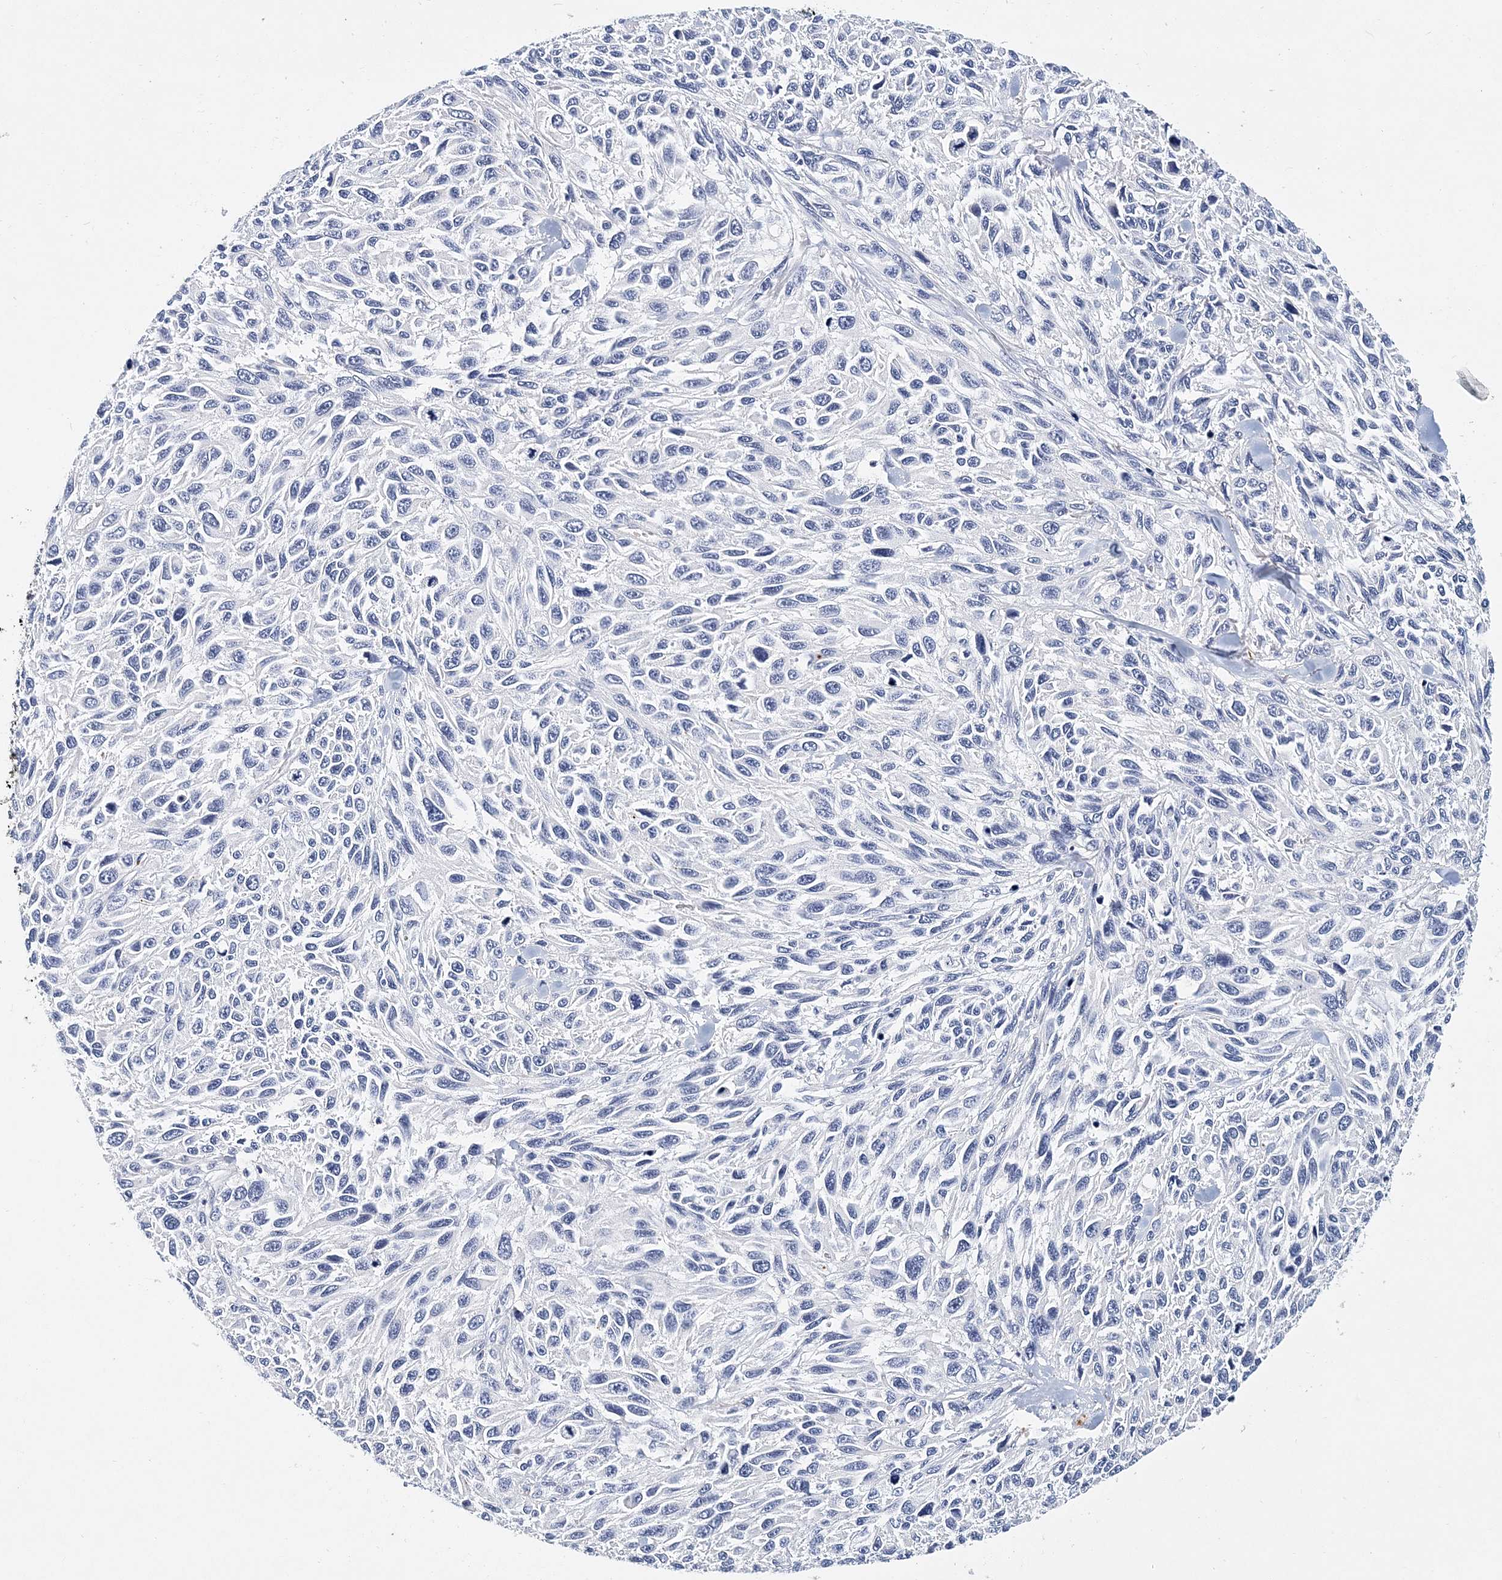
{"staining": {"intensity": "negative", "quantity": "none", "location": "none"}, "tissue": "melanoma", "cell_type": "Tumor cells", "image_type": "cancer", "snomed": [{"axis": "morphology", "description": "Malignant melanoma, NOS"}, {"axis": "topography", "description": "Skin"}], "caption": "Histopathology image shows no protein expression in tumor cells of malignant melanoma tissue.", "gene": "ITGA2B", "patient": {"sex": "female", "age": 96}}